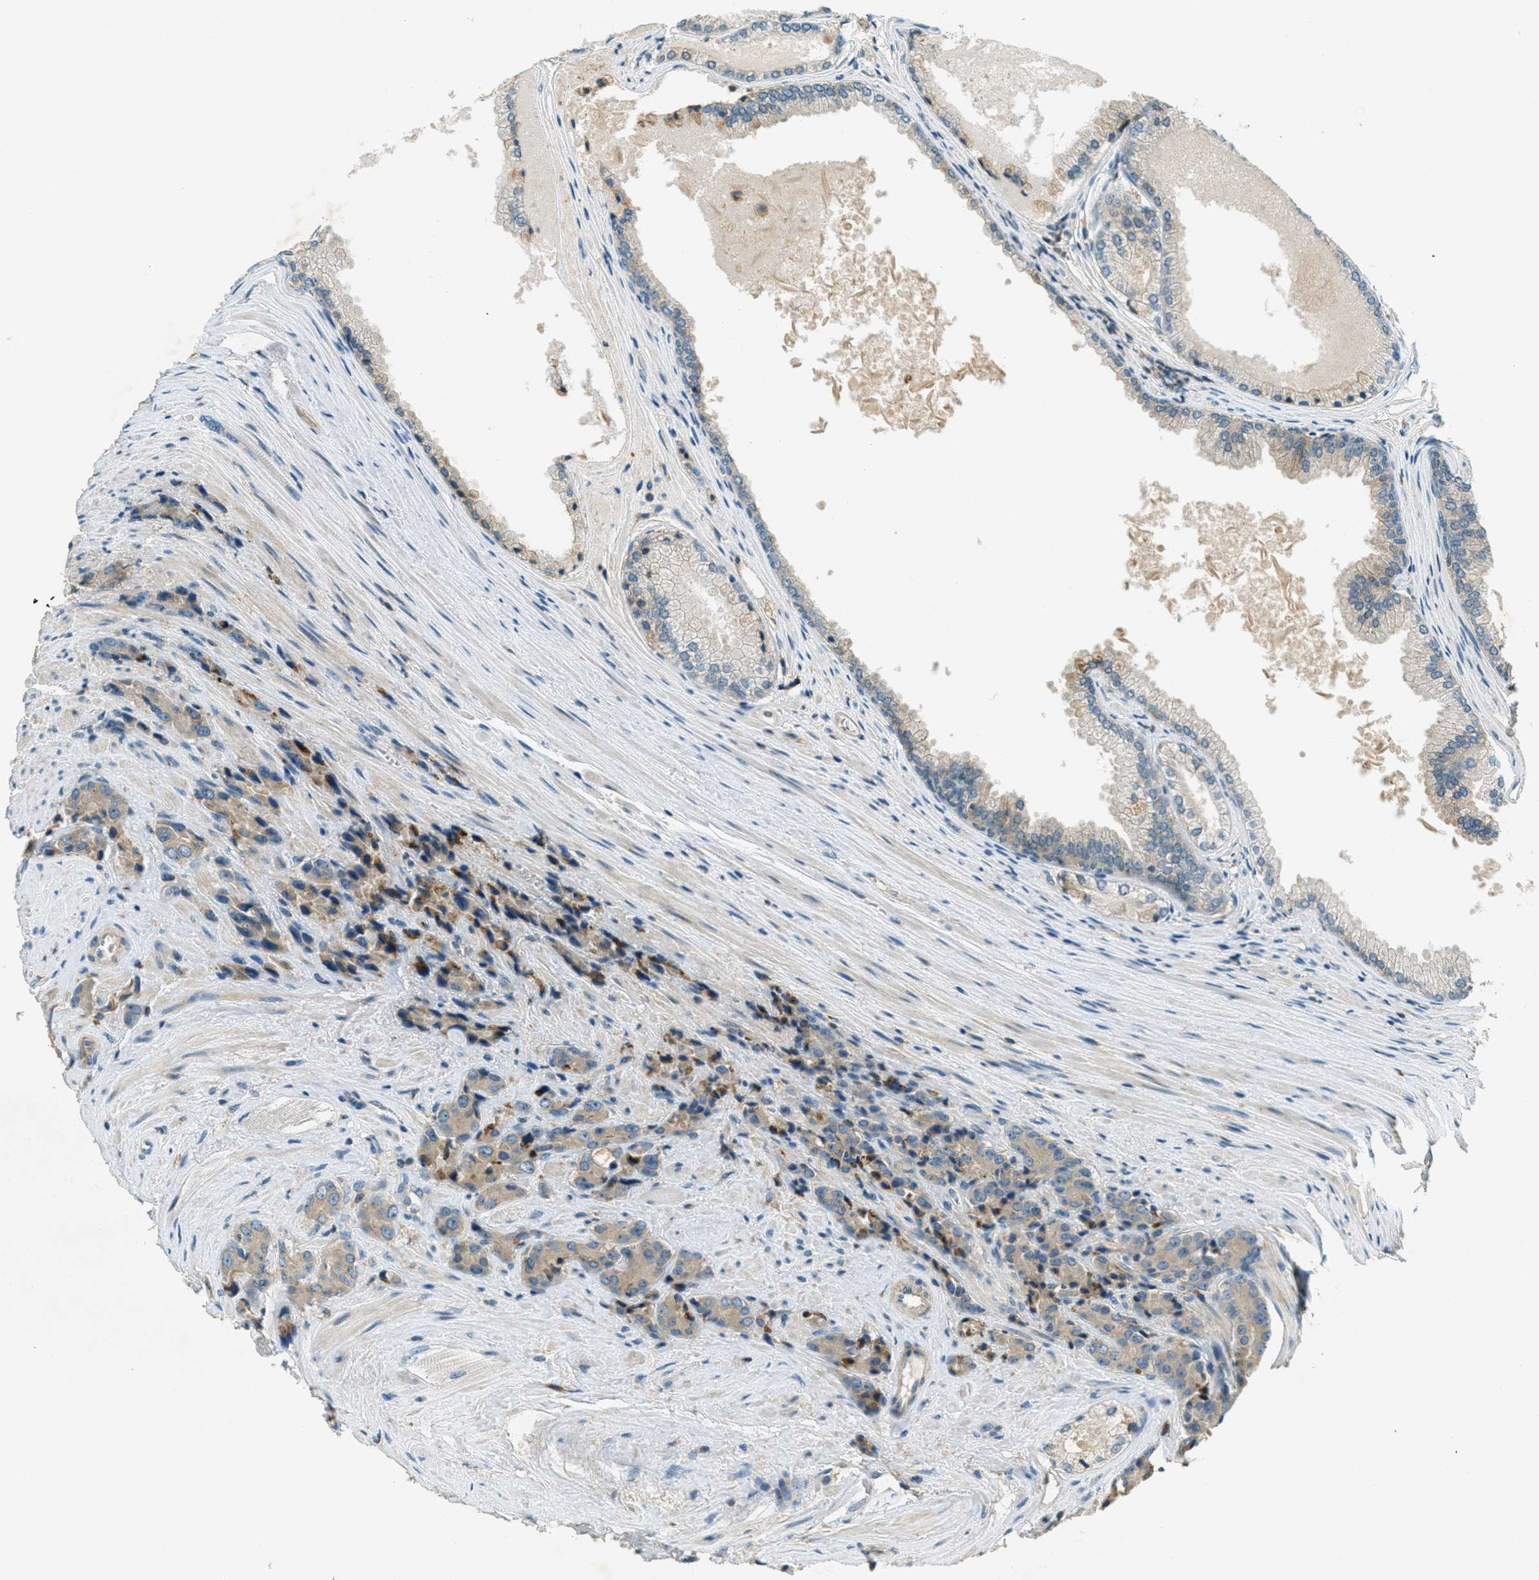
{"staining": {"intensity": "weak", "quantity": ">75%", "location": "cytoplasmic/membranous"}, "tissue": "prostate cancer", "cell_type": "Tumor cells", "image_type": "cancer", "snomed": [{"axis": "morphology", "description": "Adenocarcinoma, High grade"}, {"axis": "topography", "description": "Prostate"}], "caption": "Immunohistochemistry (IHC) (DAB) staining of prostate cancer (adenocarcinoma (high-grade)) demonstrates weak cytoplasmic/membranous protein expression in approximately >75% of tumor cells.", "gene": "NUDT4", "patient": {"sex": "male", "age": 71}}